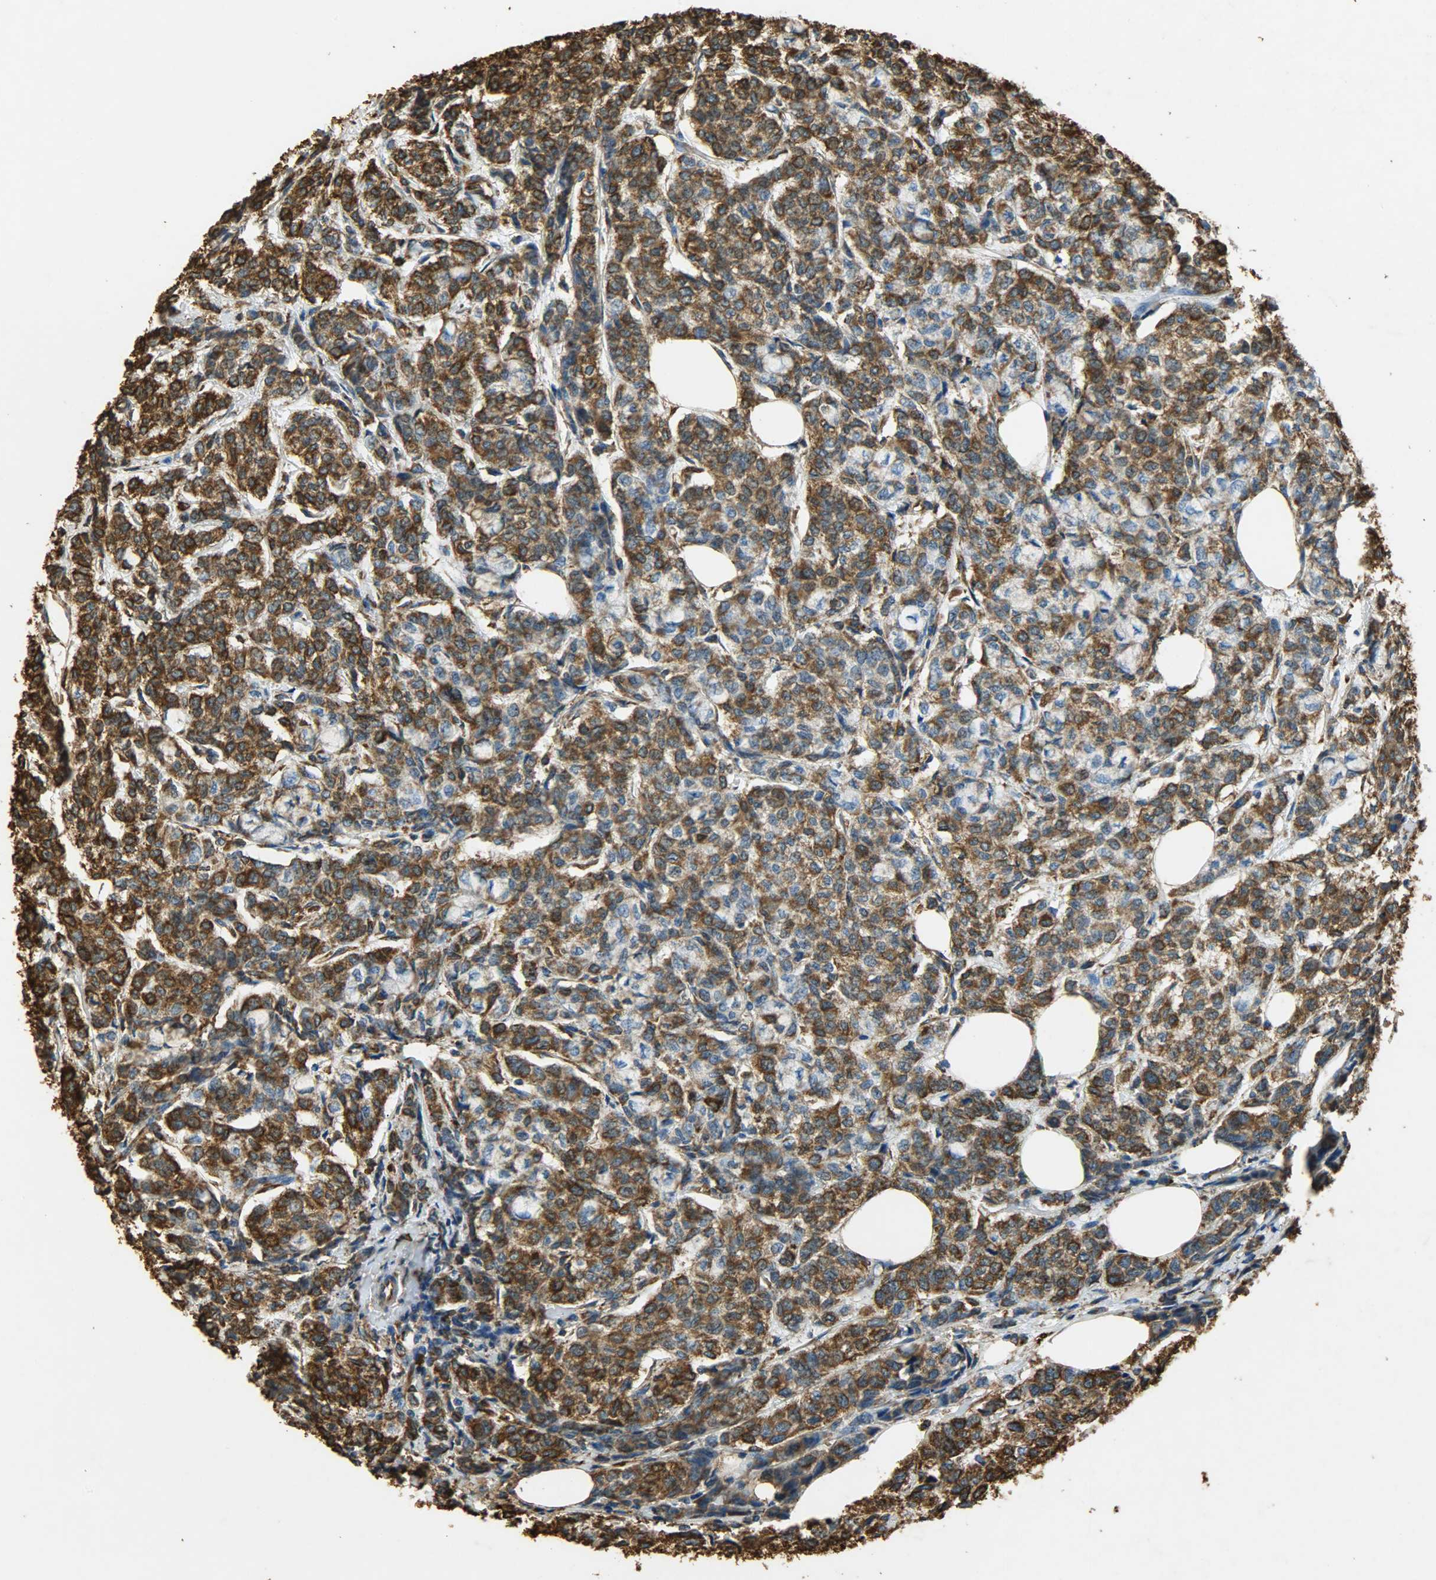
{"staining": {"intensity": "strong", "quantity": ">75%", "location": "cytoplasmic/membranous"}, "tissue": "breast cancer", "cell_type": "Tumor cells", "image_type": "cancer", "snomed": [{"axis": "morphology", "description": "Lobular carcinoma"}, {"axis": "topography", "description": "Breast"}], "caption": "Immunohistochemical staining of human breast lobular carcinoma exhibits high levels of strong cytoplasmic/membranous staining in about >75% of tumor cells. (Brightfield microscopy of DAB IHC at high magnification).", "gene": "HSP90B1", "patient": {"sex": "female", "age": 60}}